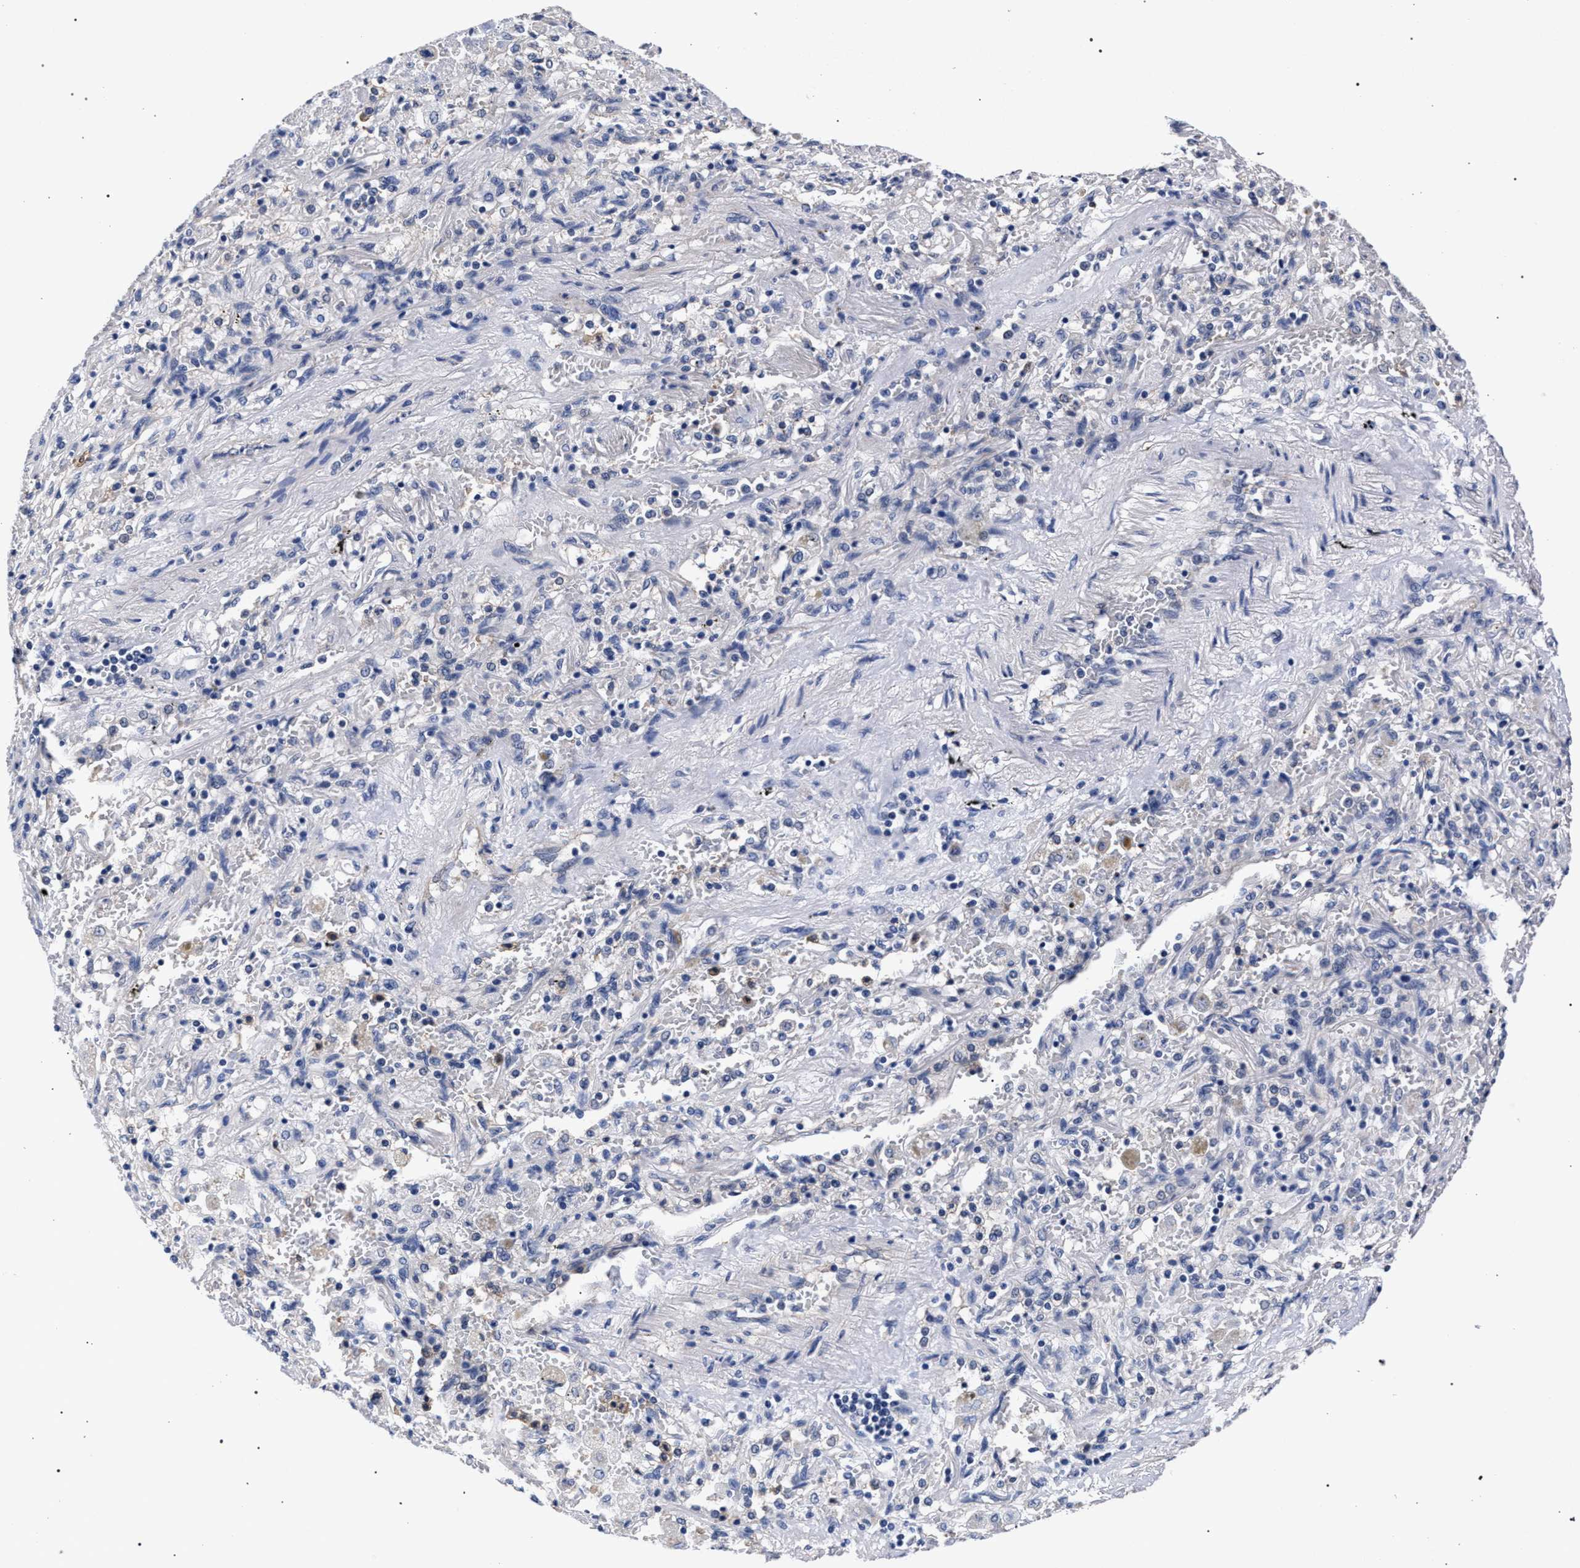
{"staining": {"intensity": "negative", "quantity": "none", "location": "none"}, "tissue": "lung cancer", "cell_type": "Tumor cells", "image_type": "cancer", "snomed": [{"axis": "morphology", "description": "Squamous cell carcinoma, NOS"}, {"axis": "topography", "description": "Lung"}], "caption": "DAB (3,3'-diaminobenzidine) immunohistochemical staining of human lung cancer reveals no significant staining in tumor cells. (DAB (3,3'-diaminobenzidine) IHC visualized using brightfield microscopy, high magnification).", "gene": "RBM33", "patient": {"sex": "male", "age": 61}}